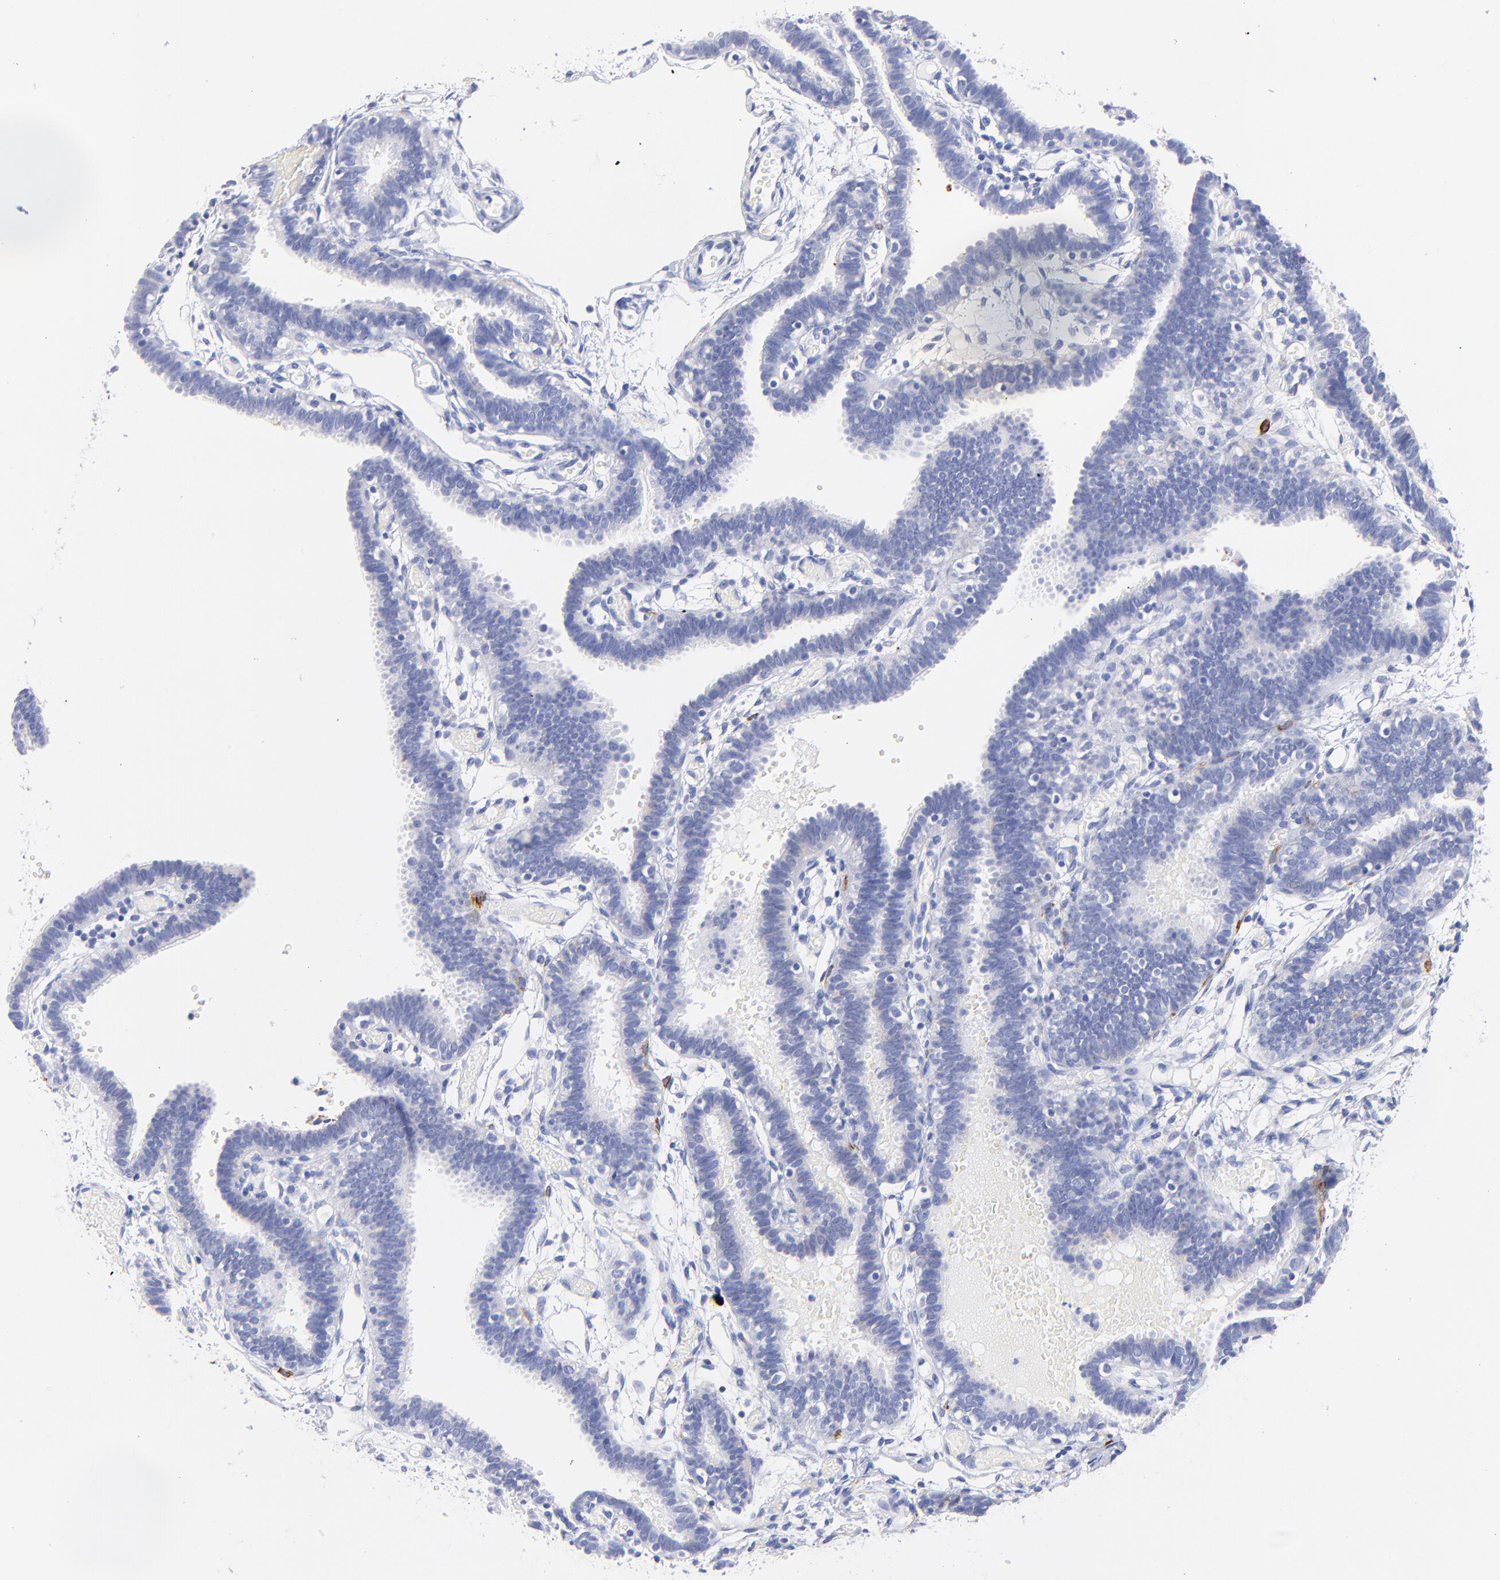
{"staining": {"intensity": "negative", "quantity": "none", "location": "none"}, "tissue": "fallopian tube", "cell_type": "Glandular cells", "image_type": "normal", "snomed": [{"axis": "morphology", "description": "Normal tissue, NOS"}, {"axis": "topography", "description": "Fallopian tube"}], "caption": "IHC of unremarkable fallopian tube exhibits no positivity in glandular cells.", "gene": "HORMAD2", "patient": {"sex": "female", "age": 29}}